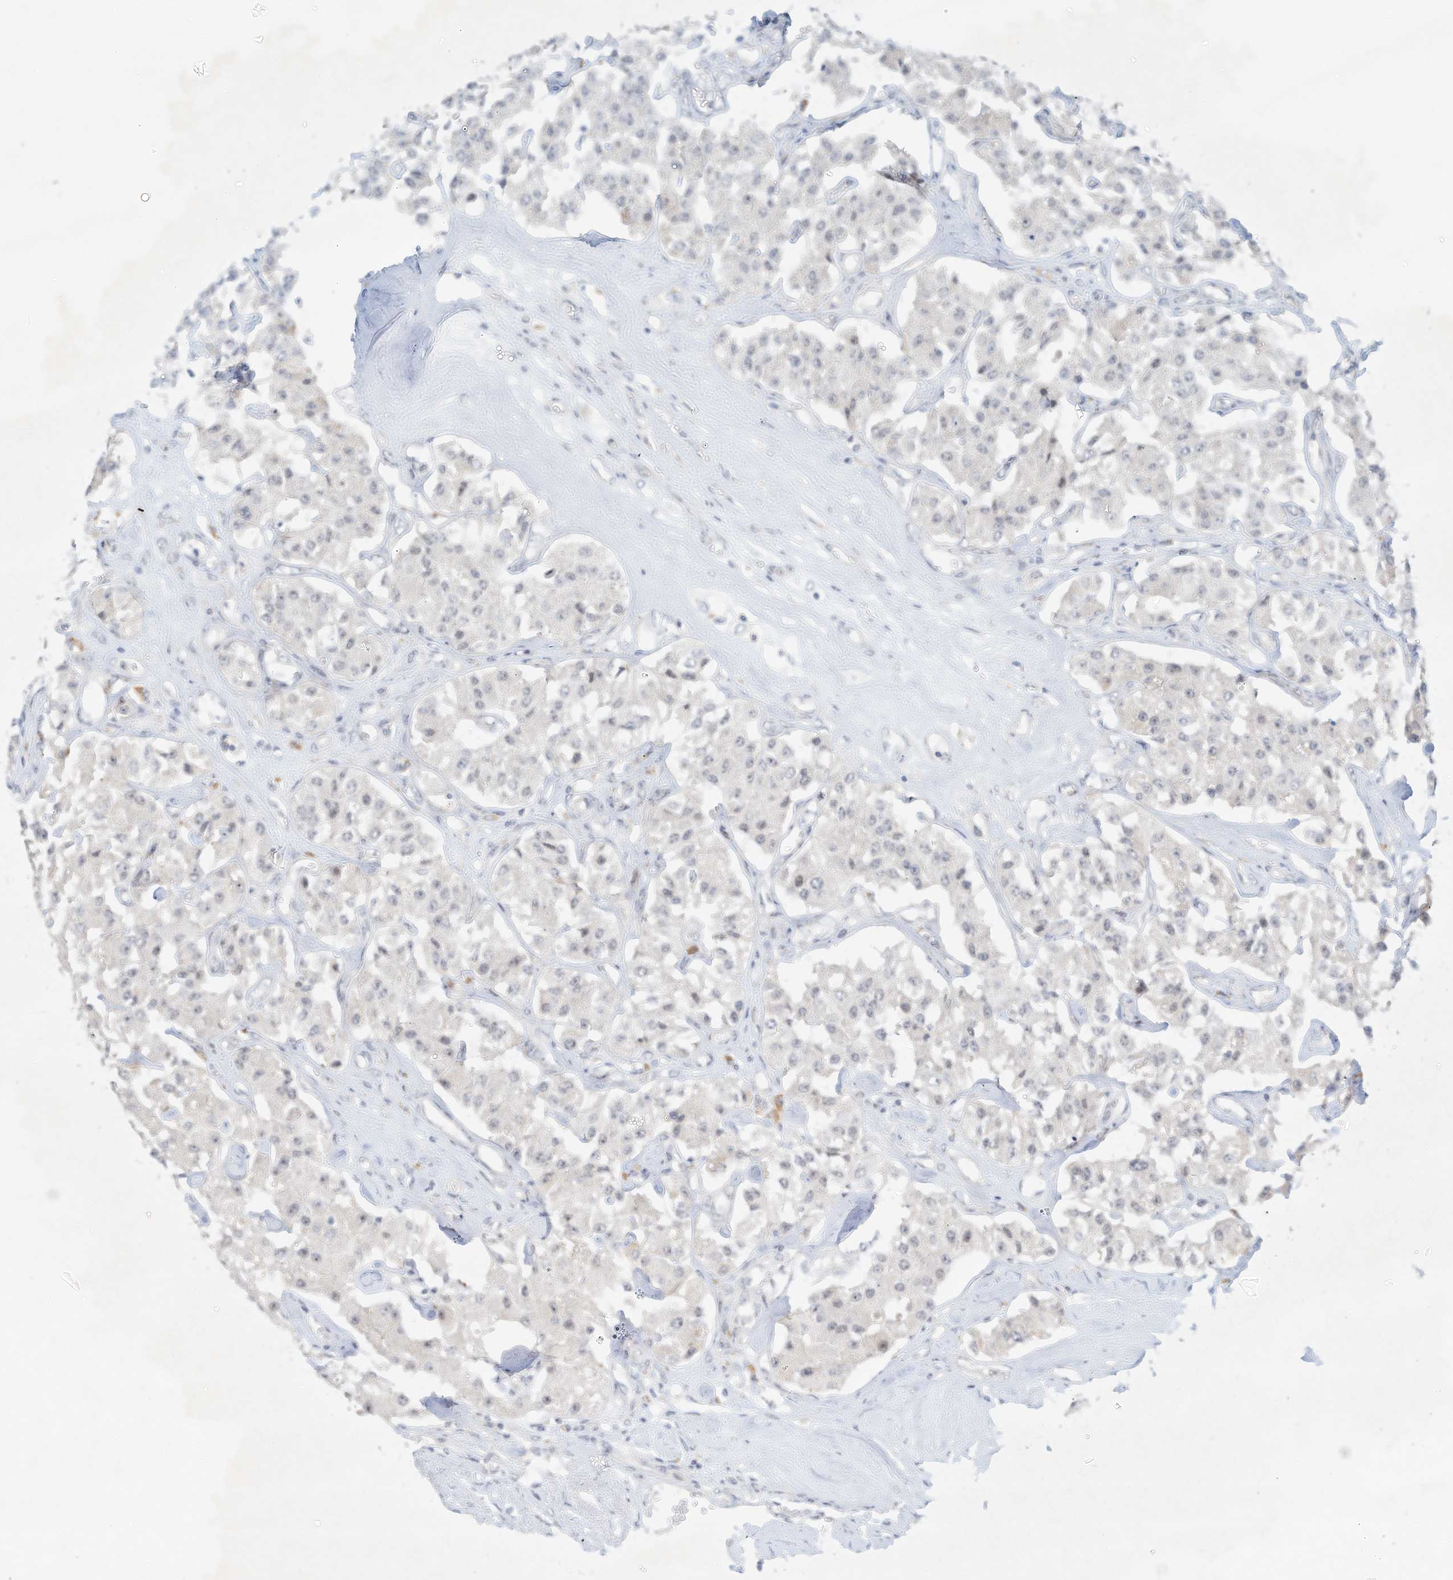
{"staining": {"intensity": "negative", "quantity": "none", "location": "none"}, "tissue": "carcinoid", "cell_type": "Tumor cells", "image_type": "cancer", "snomed": [{"axis": "morphology", "description": "Carcinoid, malignant, NOS"}, {"axis": "topography", "description": "Pancreas"}], "caption": "Immunohistochemistry of carcinoid (malignant) demonstrates no expression in tumor cells.", "gene": "PAK6", "patient": {"sex": "male", "age": 41}}